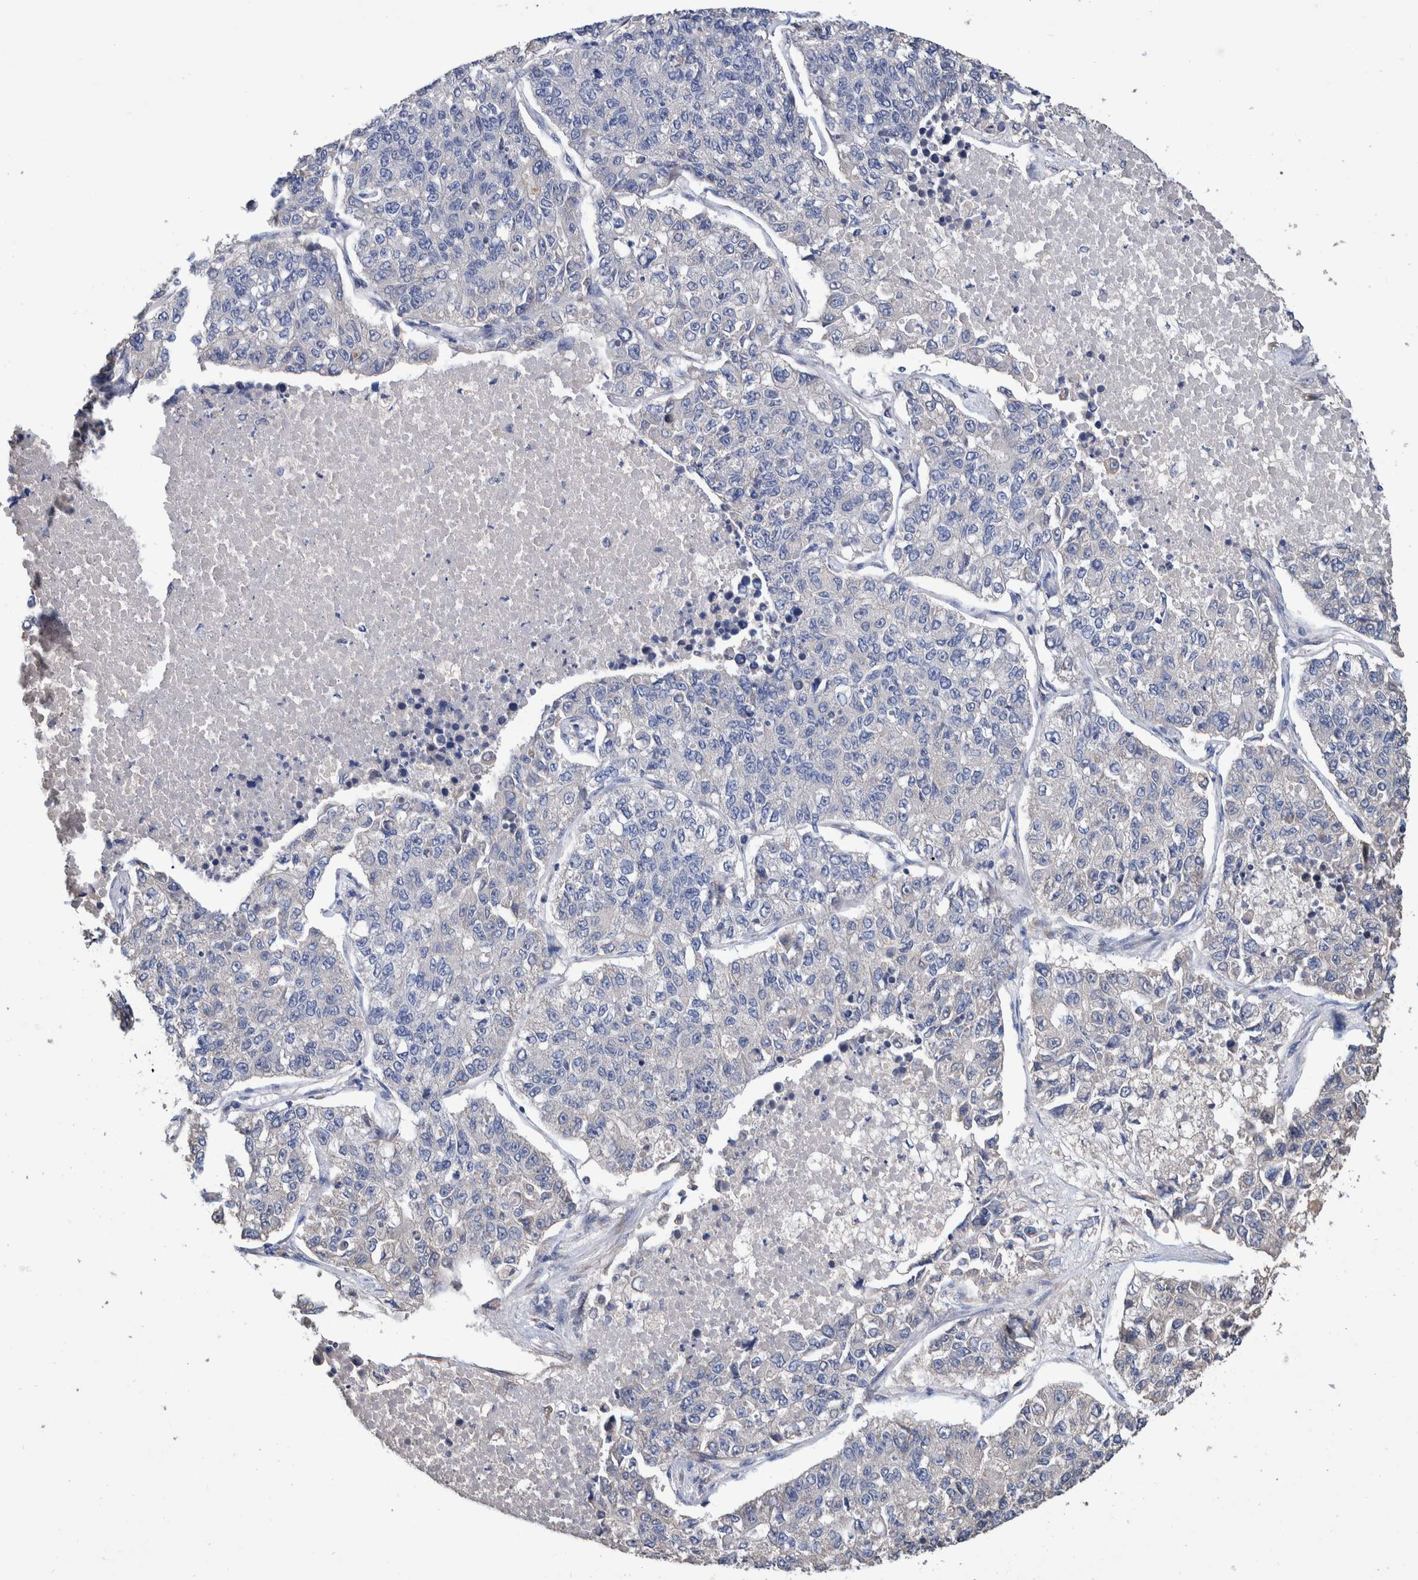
{"staining": {"intensity": "negative", "quantity": "none", "location": "none"}, "tissue": "lung cancer", "cell_type": "Tumor cells", "image_type": "cancer", "snomed": [{"axis": "morphology", "description": "Adenocarcinoma, NOS"}, {"axis": "topography", "description": "Lung"}], "caption": "Protein analysis of lung adenocarcinoma demonstrates no significant expression in tumor cells.", "gene": "SLC45A4", "patient": {"sex": "male", "age": 49}}